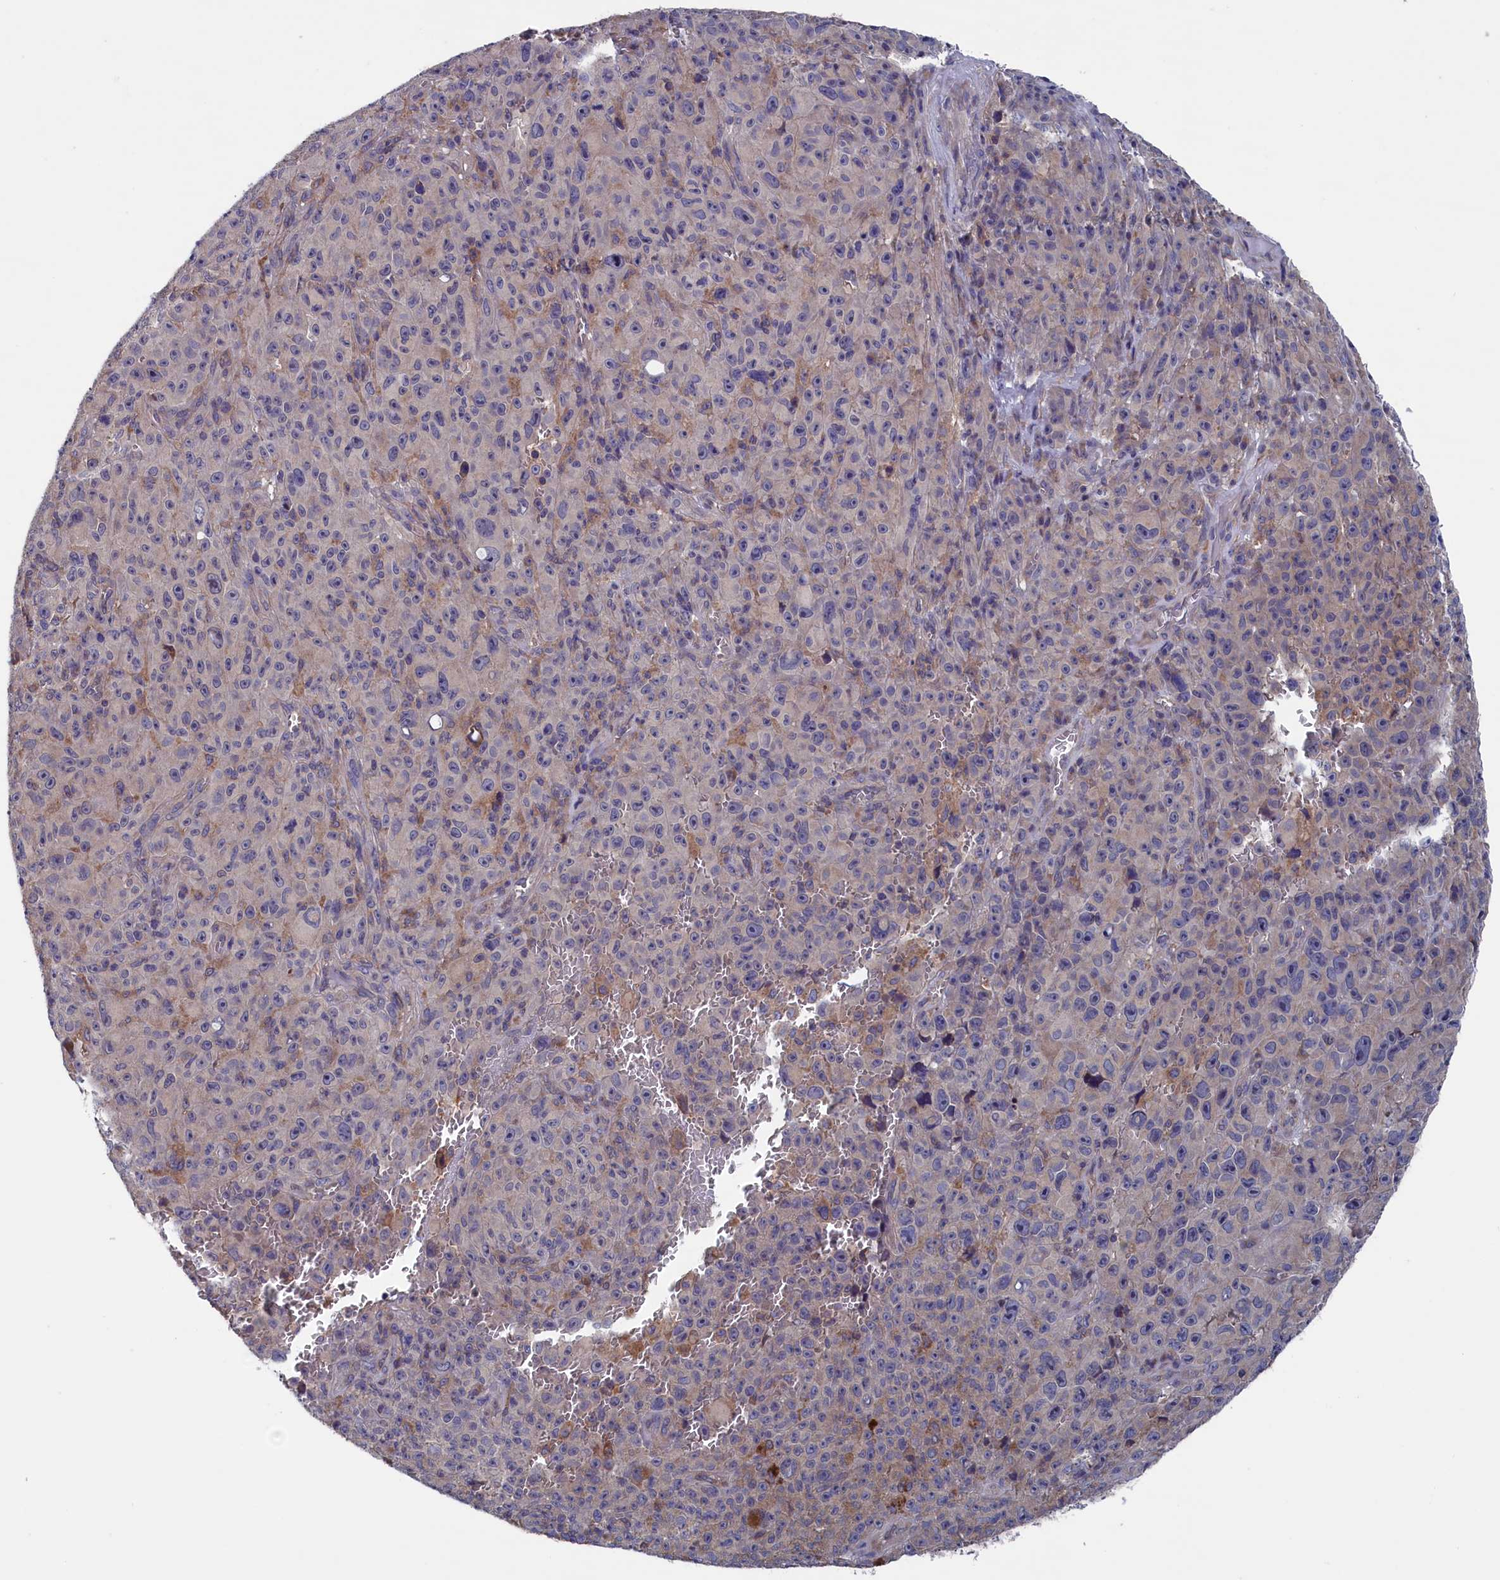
{"staining": {"intensity": "negative", "quantity": "none", "location": "none"}, "tissue": "melanoma", "cell_type": "Tumor cells", "image_type": "cancer", "snomed": [{"axis": "morphology", "description": "Malignant melanoma, NOS"}, {"axis": "topography", "description": "Skin"}], "caption": "Immunohistochemistry photomicrograph of neoplastic tissue: melanoma stained with DAB reveals no significant protein staining in tumor cells.", "gene": "SPATA13", "patient": {"sex": "female", "age": 82}}